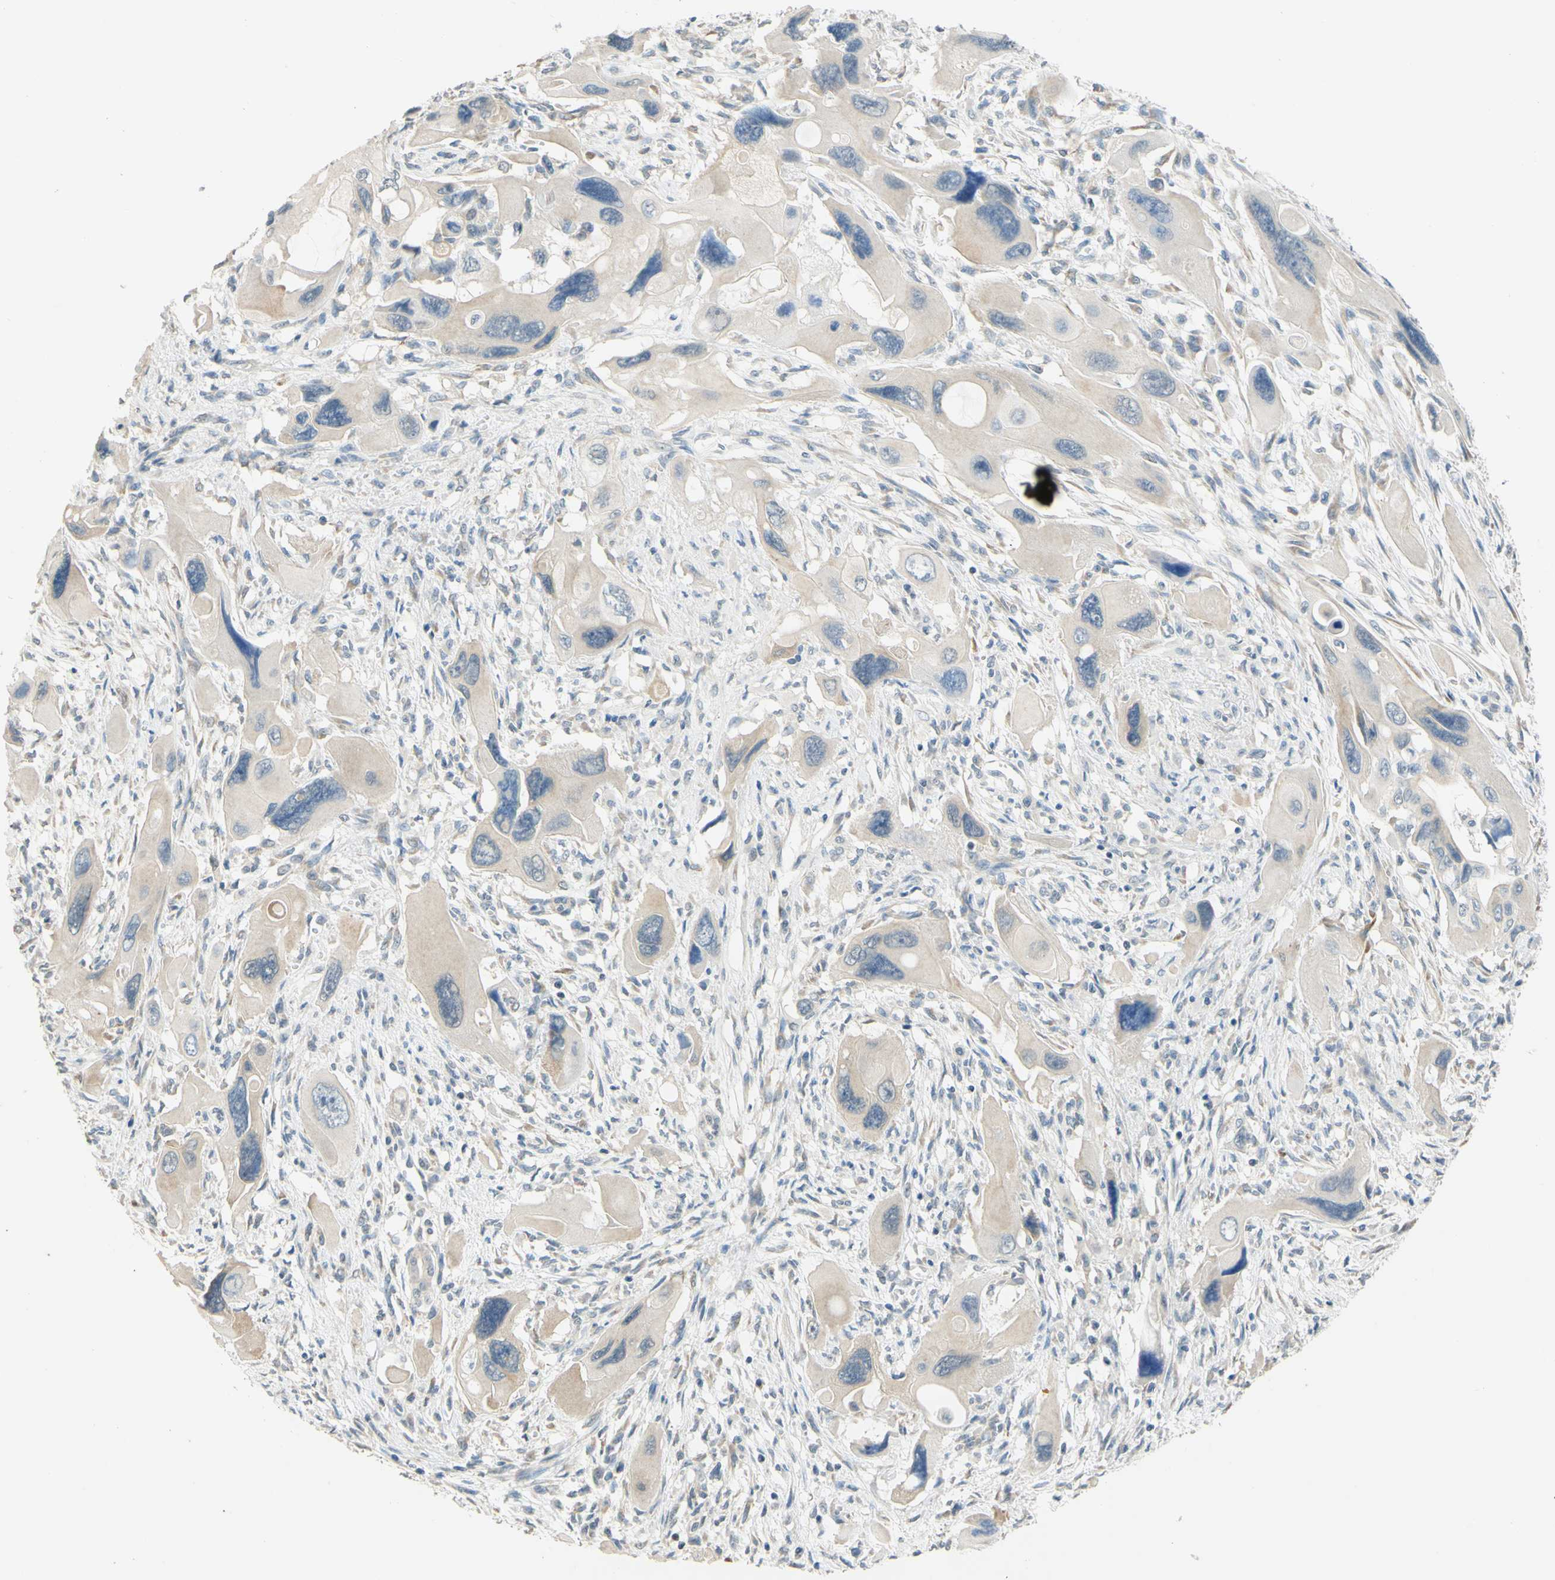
{"staining": {"intensity": "weak", "quantity": "25%-75%", "location": "cytoplasmic/membranous"}, "tissue": "pancreatic cancer", "cell_type": "Tumor cells", "image_type": "cancer", "snomed": [{"axis": "morphology", "description": "Adenocarcinoma, NOS"}, {"axis": "topography", "description": "Pancreas"}], "caption": "A low amount of weak cytoplasmic/membranous staining is identified in about 25%-75% of tumor cells in pancreatic cancer (adenocarcinoma) tissue.", "gene": "MAG", "patient": {"sex": "male", "age": 73}}